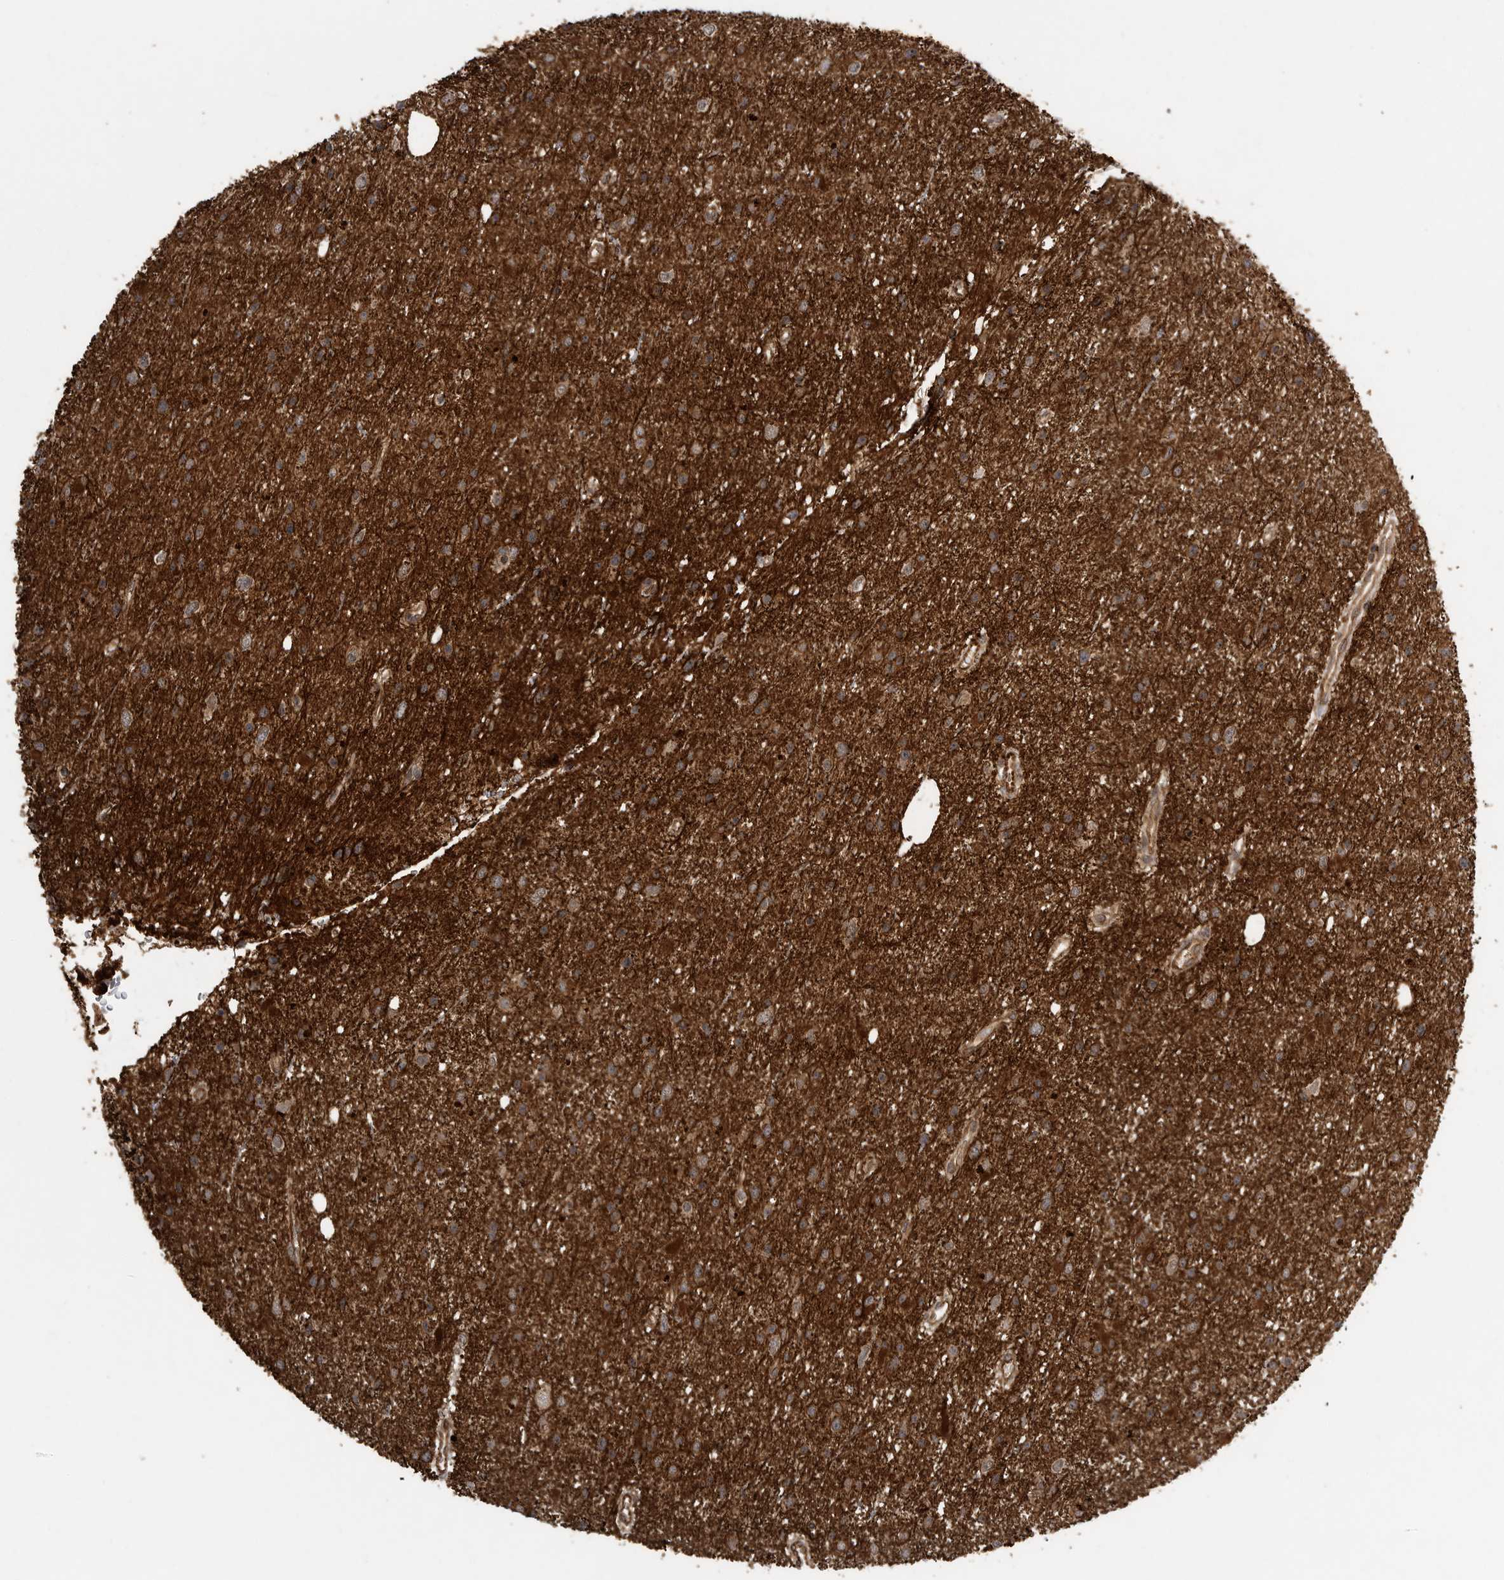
{"staining": {"intensity": "strong", "quantity": ">75%", "location": "cytoplasmic/membranous"}, "tissue": "glioma", "cell_type": "Tumor cells", "image_type": "cancer", "snomed": [{"axis": "morphology", "description": "Glioma, malignant, Low grade"}, {"axis": "topography", "description": "Cerebral cortex"}], "caption": "Protein positivity by immunohistochemistry demonstrates strong cytoplasmic/membranous expression in about >75% of tumor cells in glioma.", "gene": "PRDX4", "patient": {"sex": "female", "age": 39}}